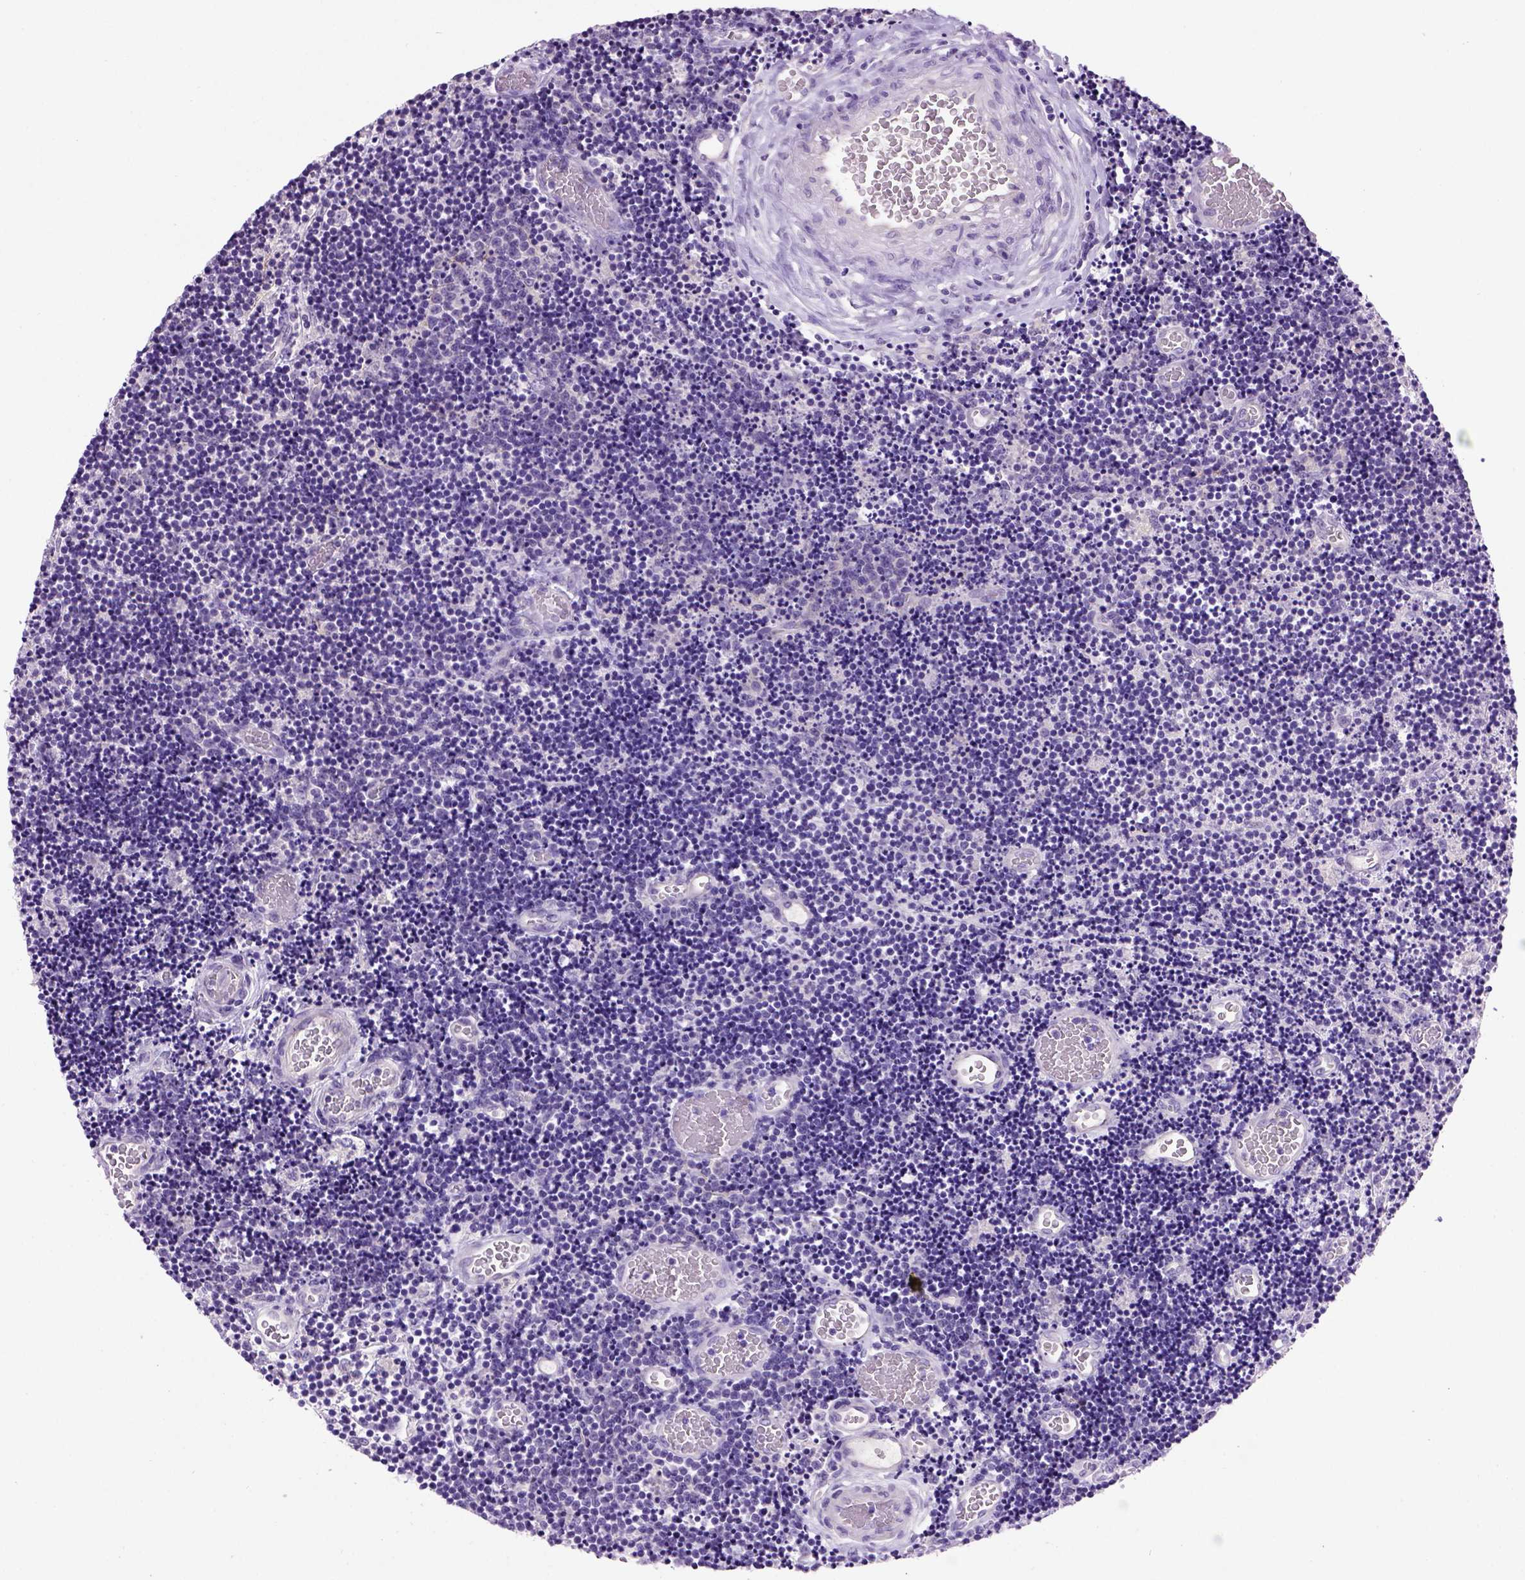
{"staining": {"intensity": "negative", "quantity": "none", "location": "none"}, "tissue": "lymphoma", "cell_type": "Tumor cells", "image_type": "cancer", "snomed": [{"axis": "morphology", "description": "Malignant lymphoma, non-Hodgkin's type, Low grade"}, {"axis": "topography", "description": "Brain"}], "caption": "Malignant lymphoma, non-Hodgkin's type (low-grade) stained for a protein using immunohistochemistry exhibits no positivity tumor cells.", "gene": "CDH1", "patient": {"sex": "female", "age": 66}}